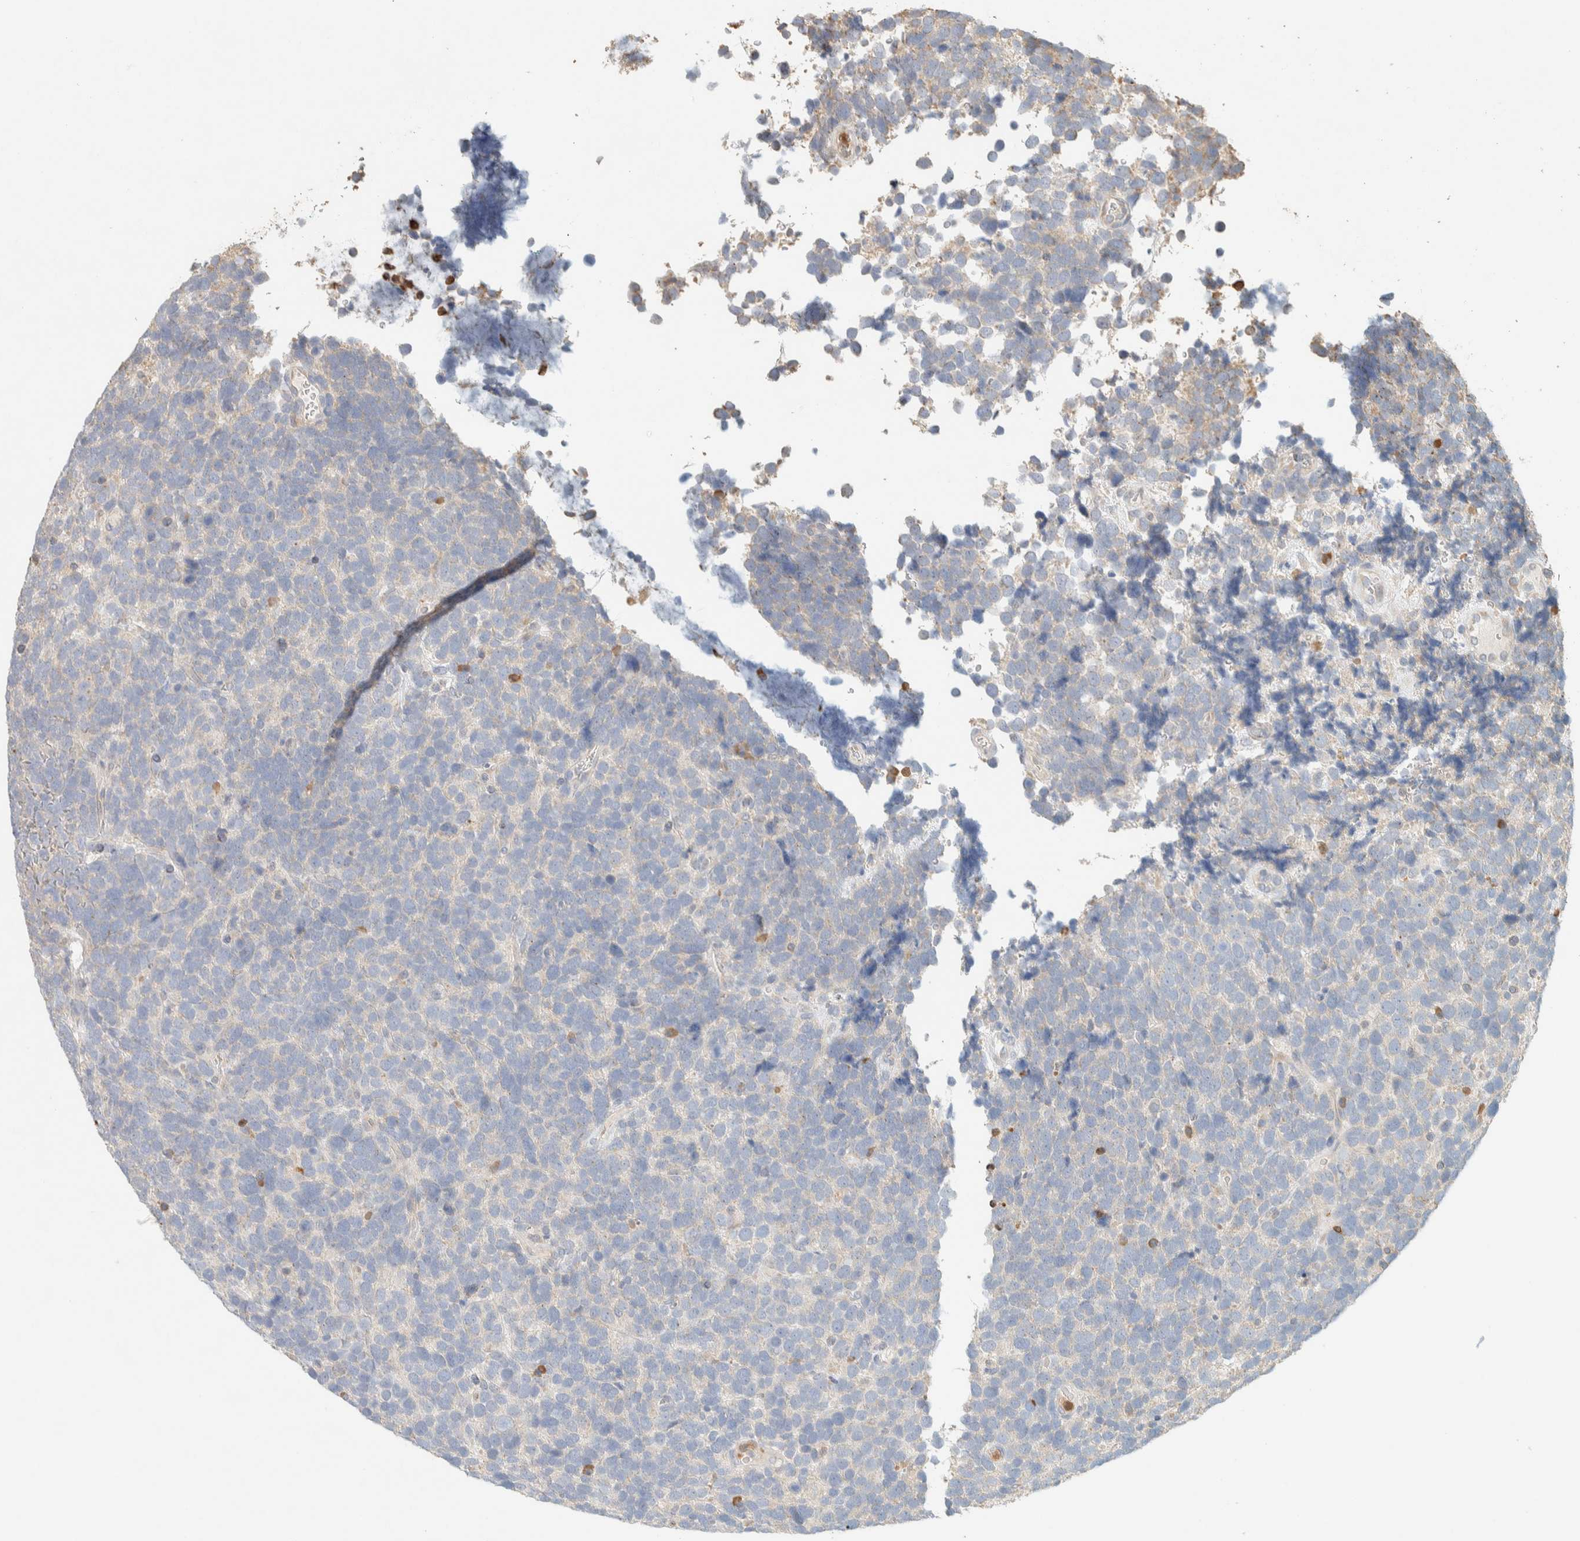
{"staining": {"intensity": "negative", "quantity": "none", "location": "none"}, "tissue": "urothelial cancer", "cell_type": "Tumor cells", "image_type": "cancer", "snomed": [{"axis": "morphology", "description": "Urothelial carcinoma, High grade"}, {"axis": "topography", "description": "Urinary bladder"}], "caption": "An immunohistochemistry (IHC) image of high-grade urothelial carcinoma is shown. There is no staining in tumor cells of high-grade urothelial carcinoma.", "gene": "TTC3", "patient": {"sex": "female", "age": 82}}